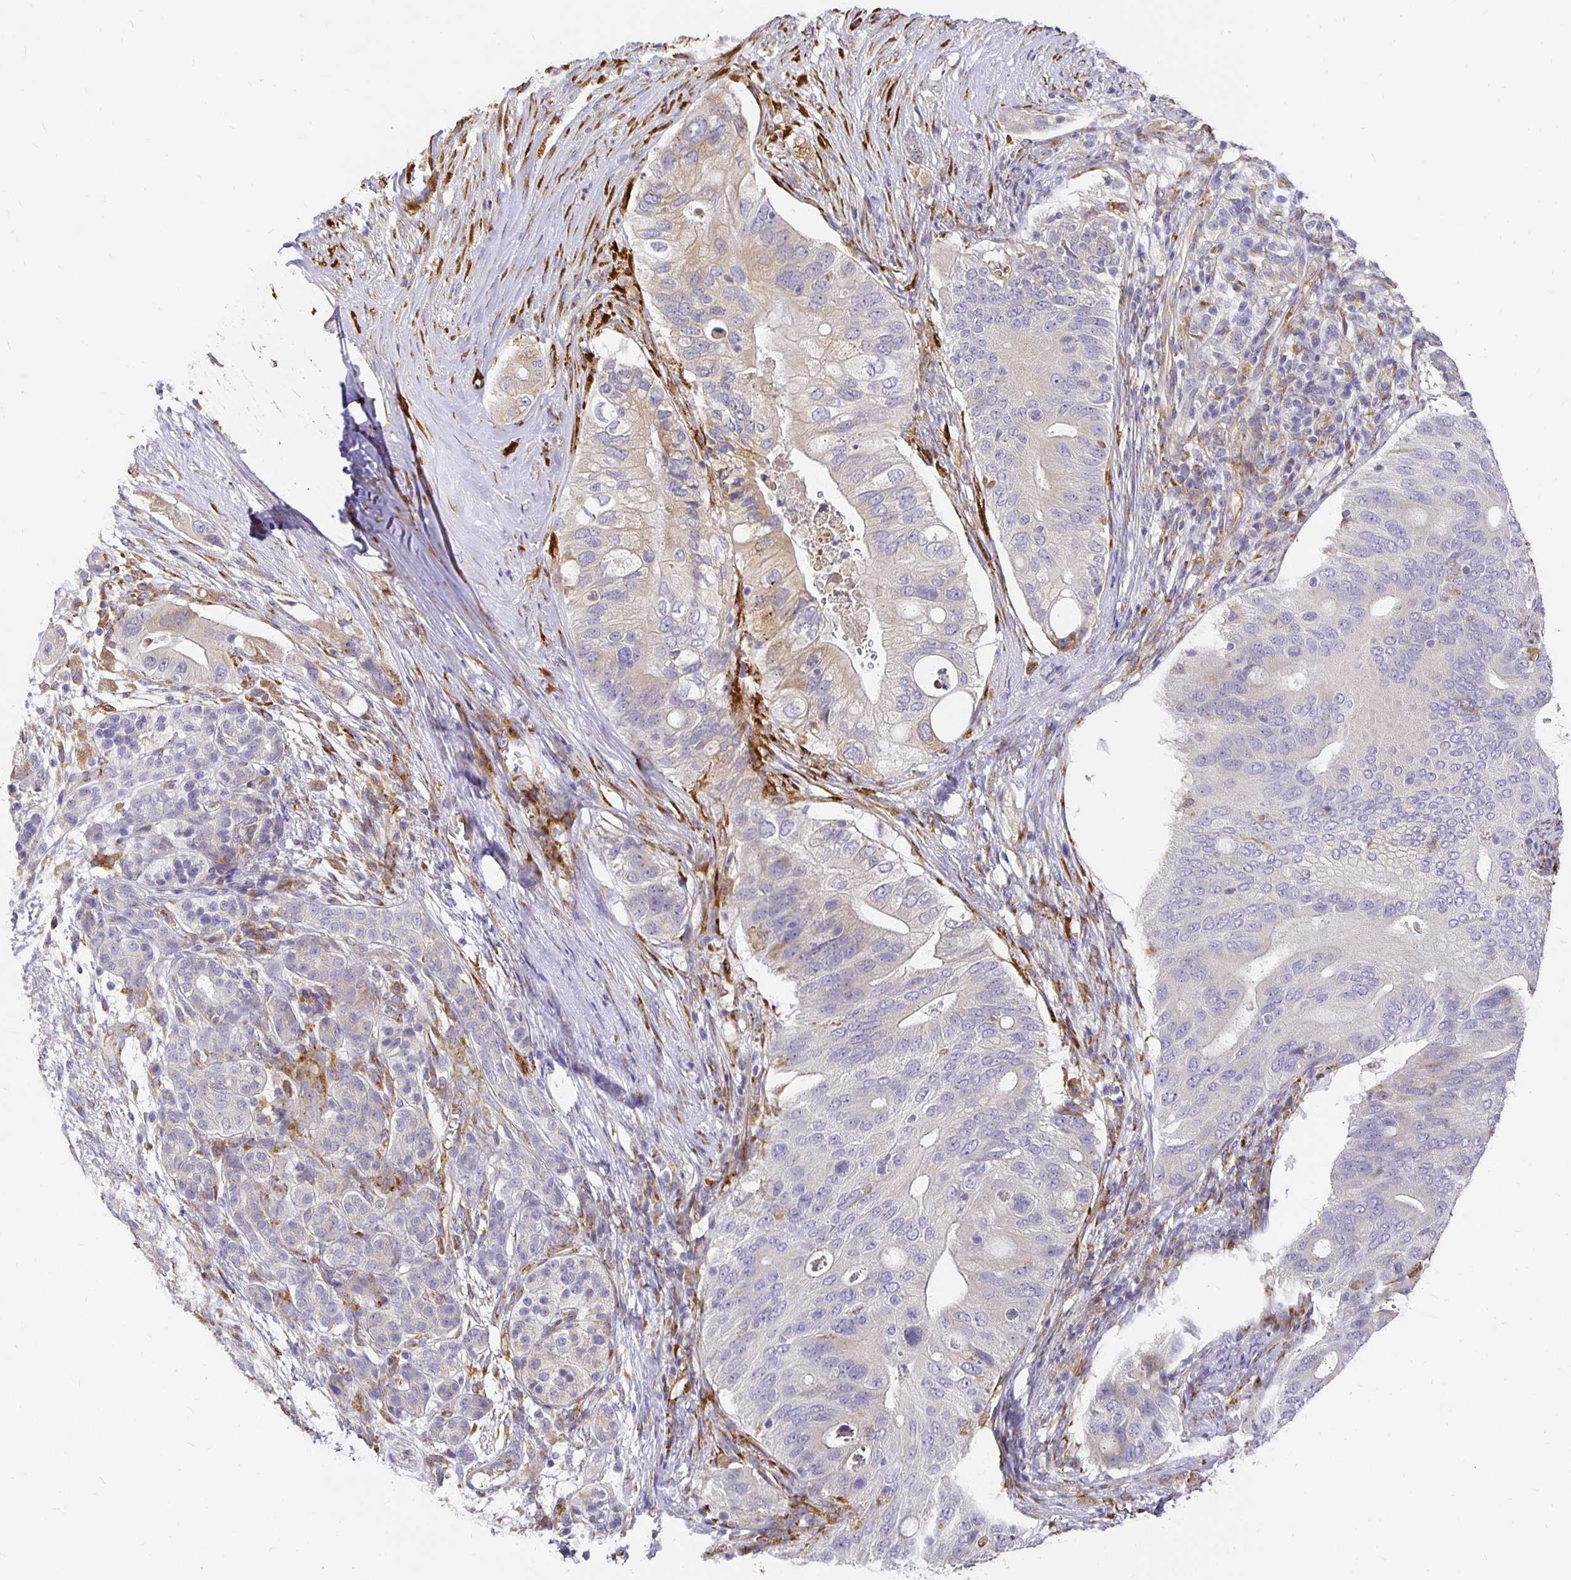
{"staining": {"intensity": "weak", "quantity": "<25%", "location": "cytoplasmic/membranous"}, "tissue": "pancreatic cancer", "cell_type": "Tumor cells", "image_type": "cancer", "snomed": [{"axis": "morphology", "description": "Adenocarcinoma, NOS"}, {"axis": "topography", "description": "Pancreas"}], "caption": "An immunohistochemistry (IHC) histopathology image of pancreatic adenocarcinoma is shown. There is no staining in tumor cells of pancreatic adenocarcinoma.", "gene": "PLOD1", "patient": {"sex": "female", "age": 72}}